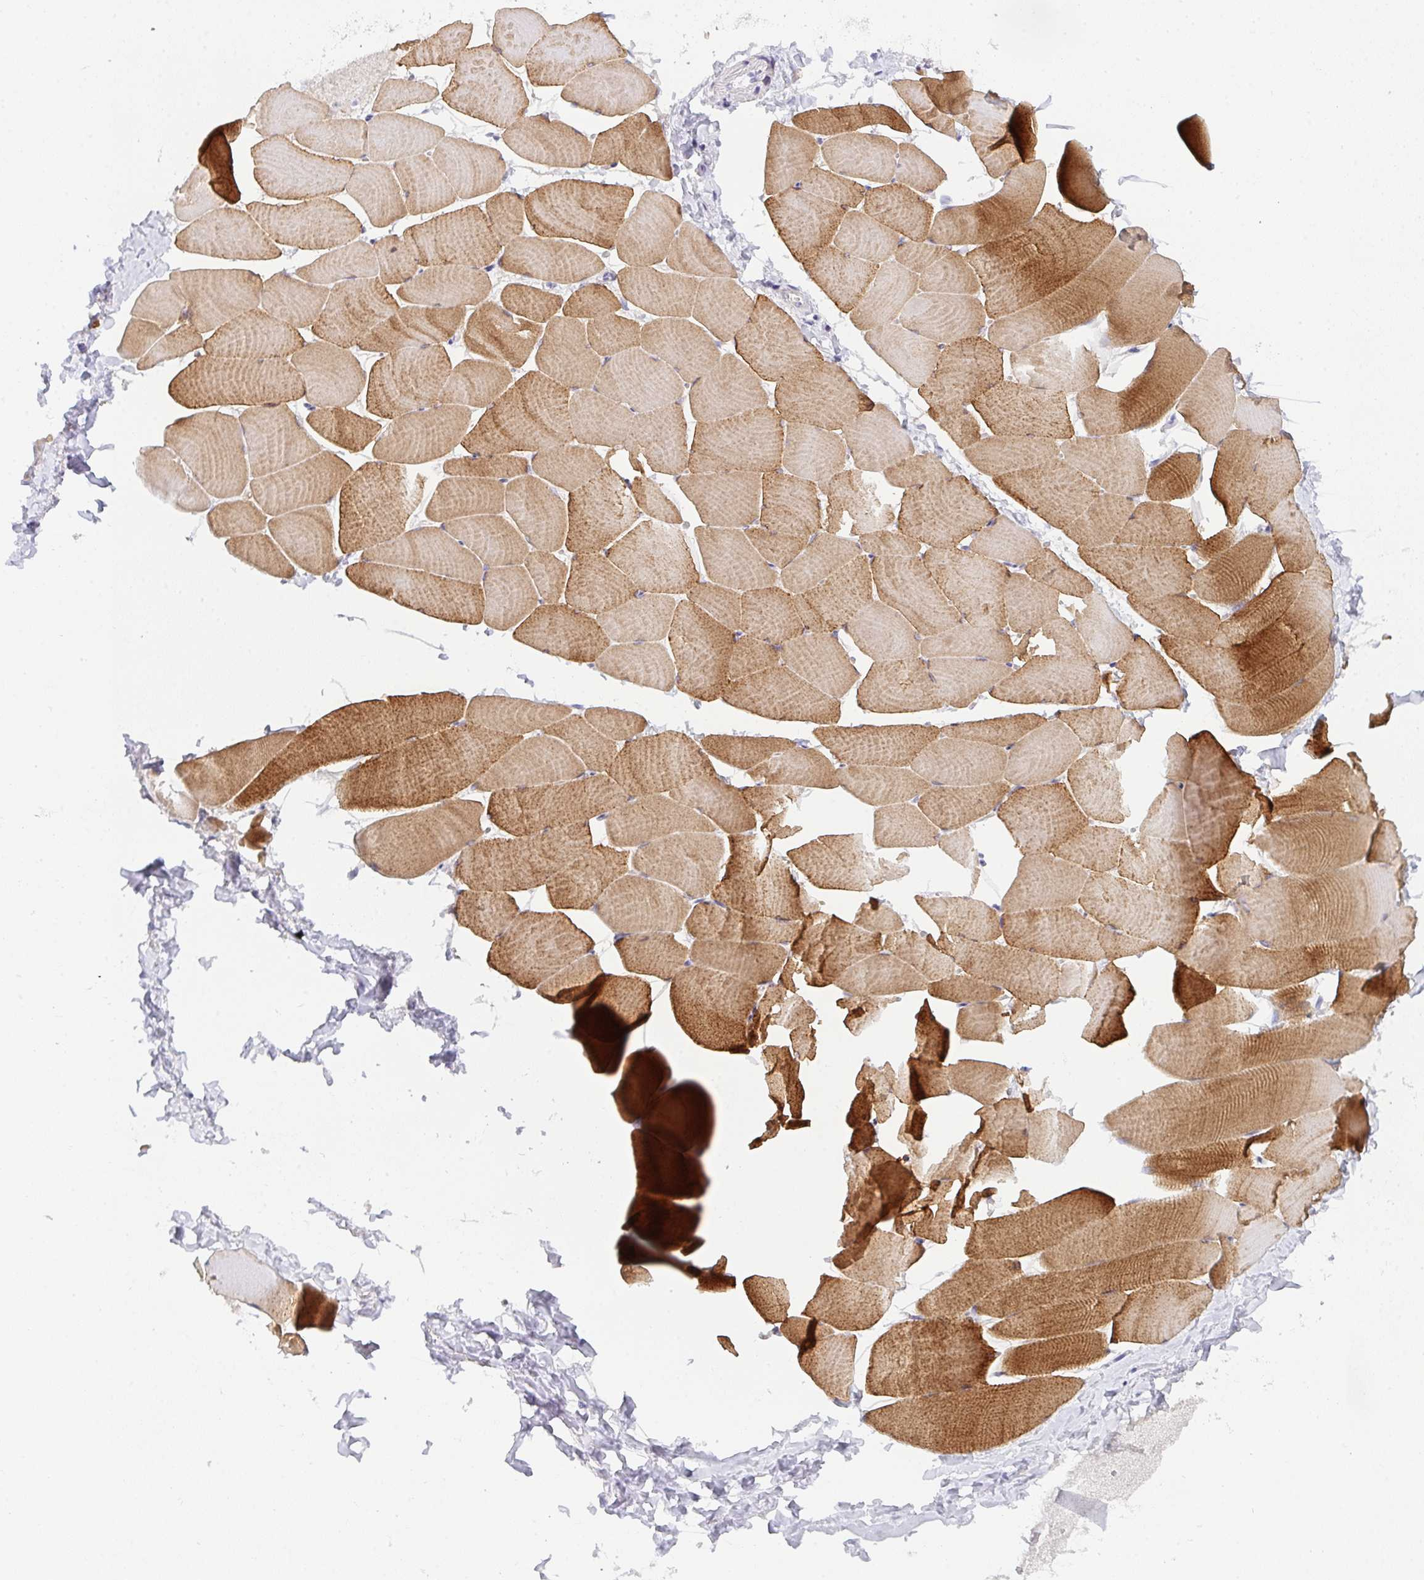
{"staining": {"intensity": "strong", "quantity": "25%-75%", "location": "cytoplasmic/membranous"}, "tissue": "skeletal muscle", "cell_type": "Myocytes", "image_type": "normal", "snomed": [{"axis": "morphology", "description": "Normal tissue, NOS"}, {"axis": "topography", "description": "Skeletal muscle"}], "caption": "High-power microscopy captured an IHC micrograph of unremarkable skeletal muscle, revealing strong cytoplasmic/membranous expression in about 25%-75% of myocytes. (Stains: DAB in brown, nuclei in blue, Microscopy: brightfield microscopy at high magnification).", "gene": "CACNA1S", "patient": {"sex": "male", "age": 25}}